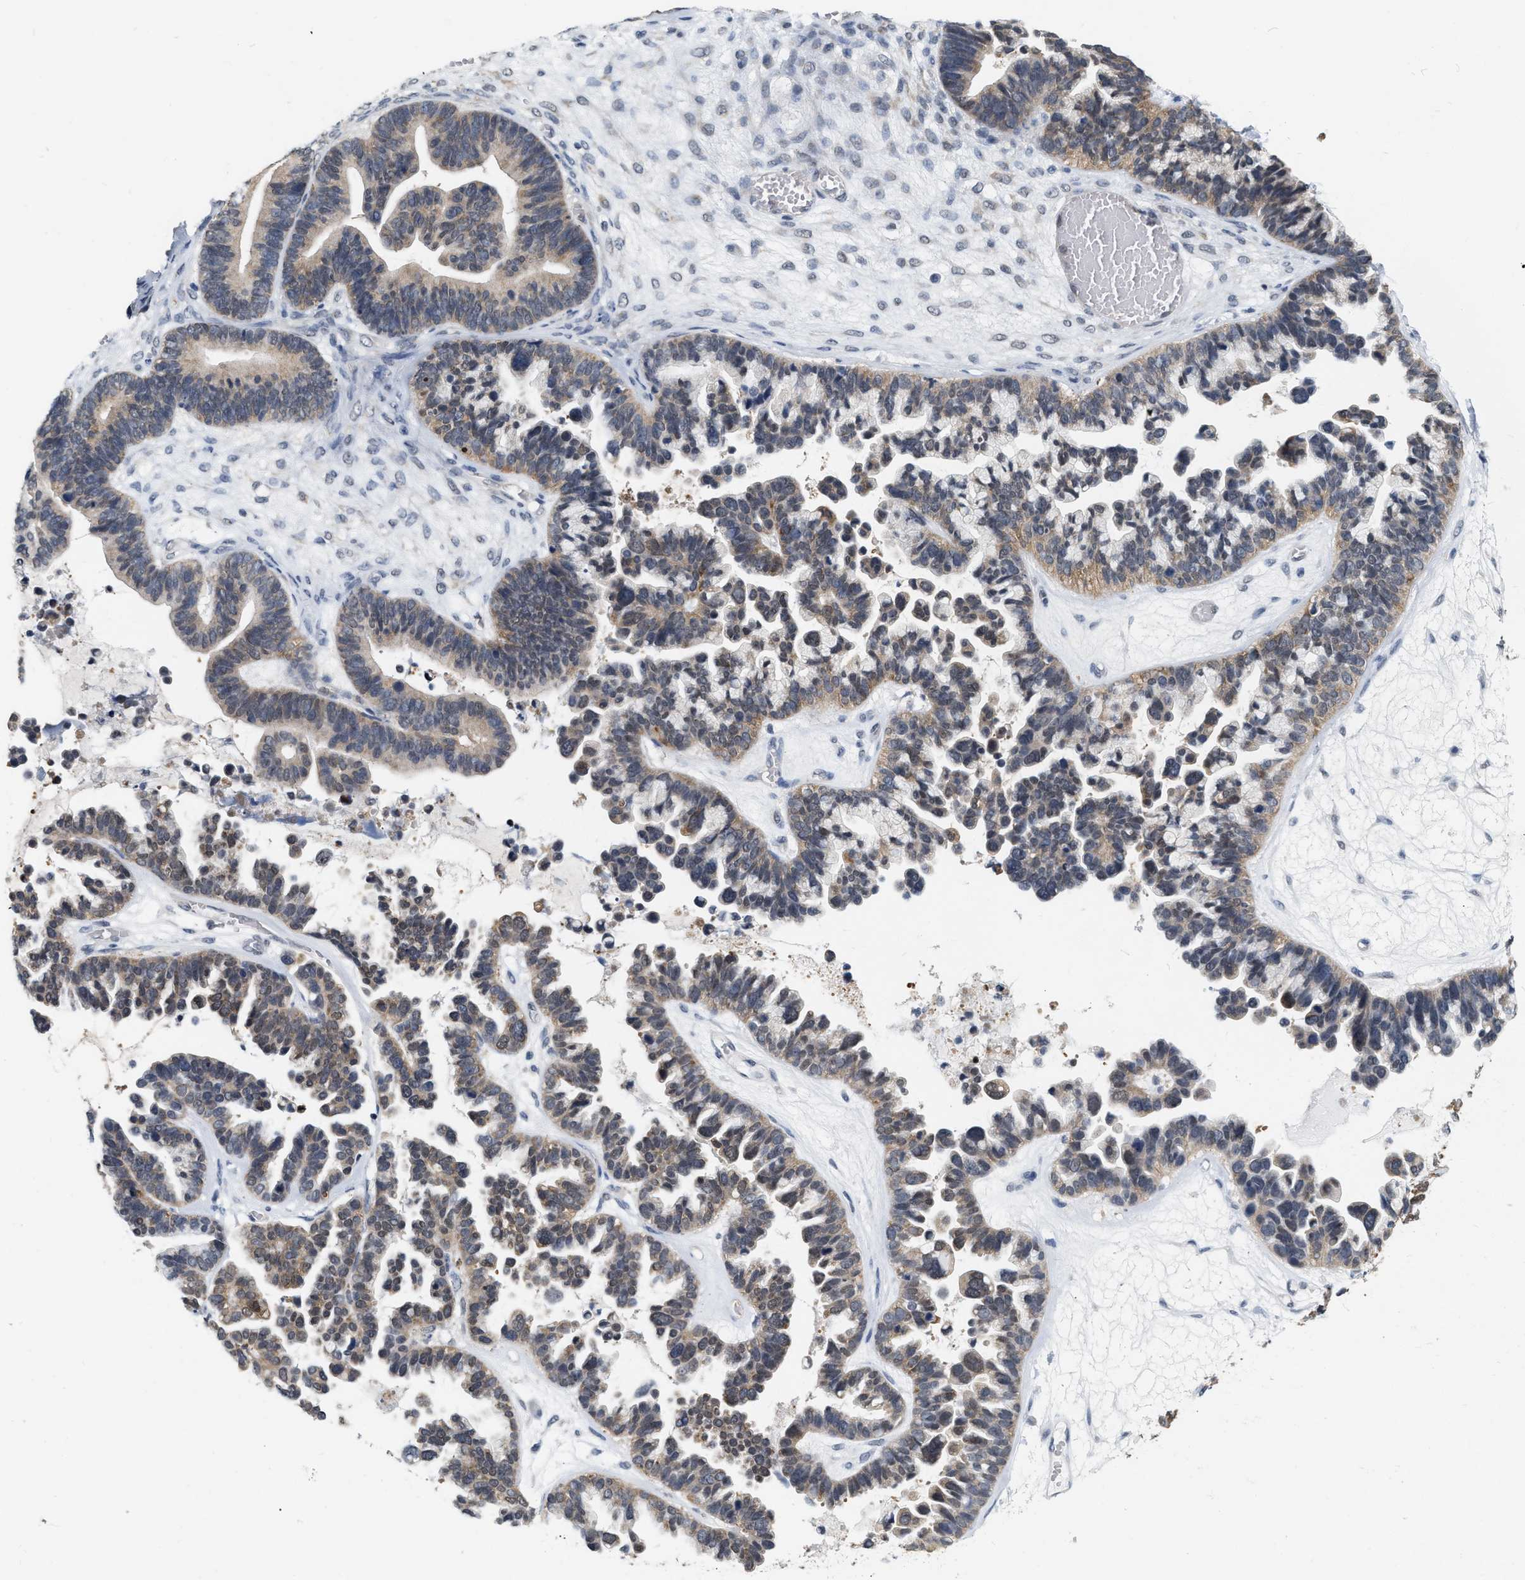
{"staining": {"intensity": "moderate", "quantity": "25%-75%", "location": "cytoplasmic/membranous"}, "tissue": "ovarian cancer", "cell_type": "Tumor cells", "image_type": "cancer", "snomed": [{"axis": "morphology", "description": "Cystadenocarcinoma, serous, NOS"}, {"axis": "topography", "description": "Ovary"}], "caption": "Immunohistochemical staining of ovarian cancer shows medium levels of moderate cytoplasmic/membranous protein expression in about 25%-75% of tumor cells.", "gene": "RUVBL1", "patient": {"sex": "female", "age": 56}}